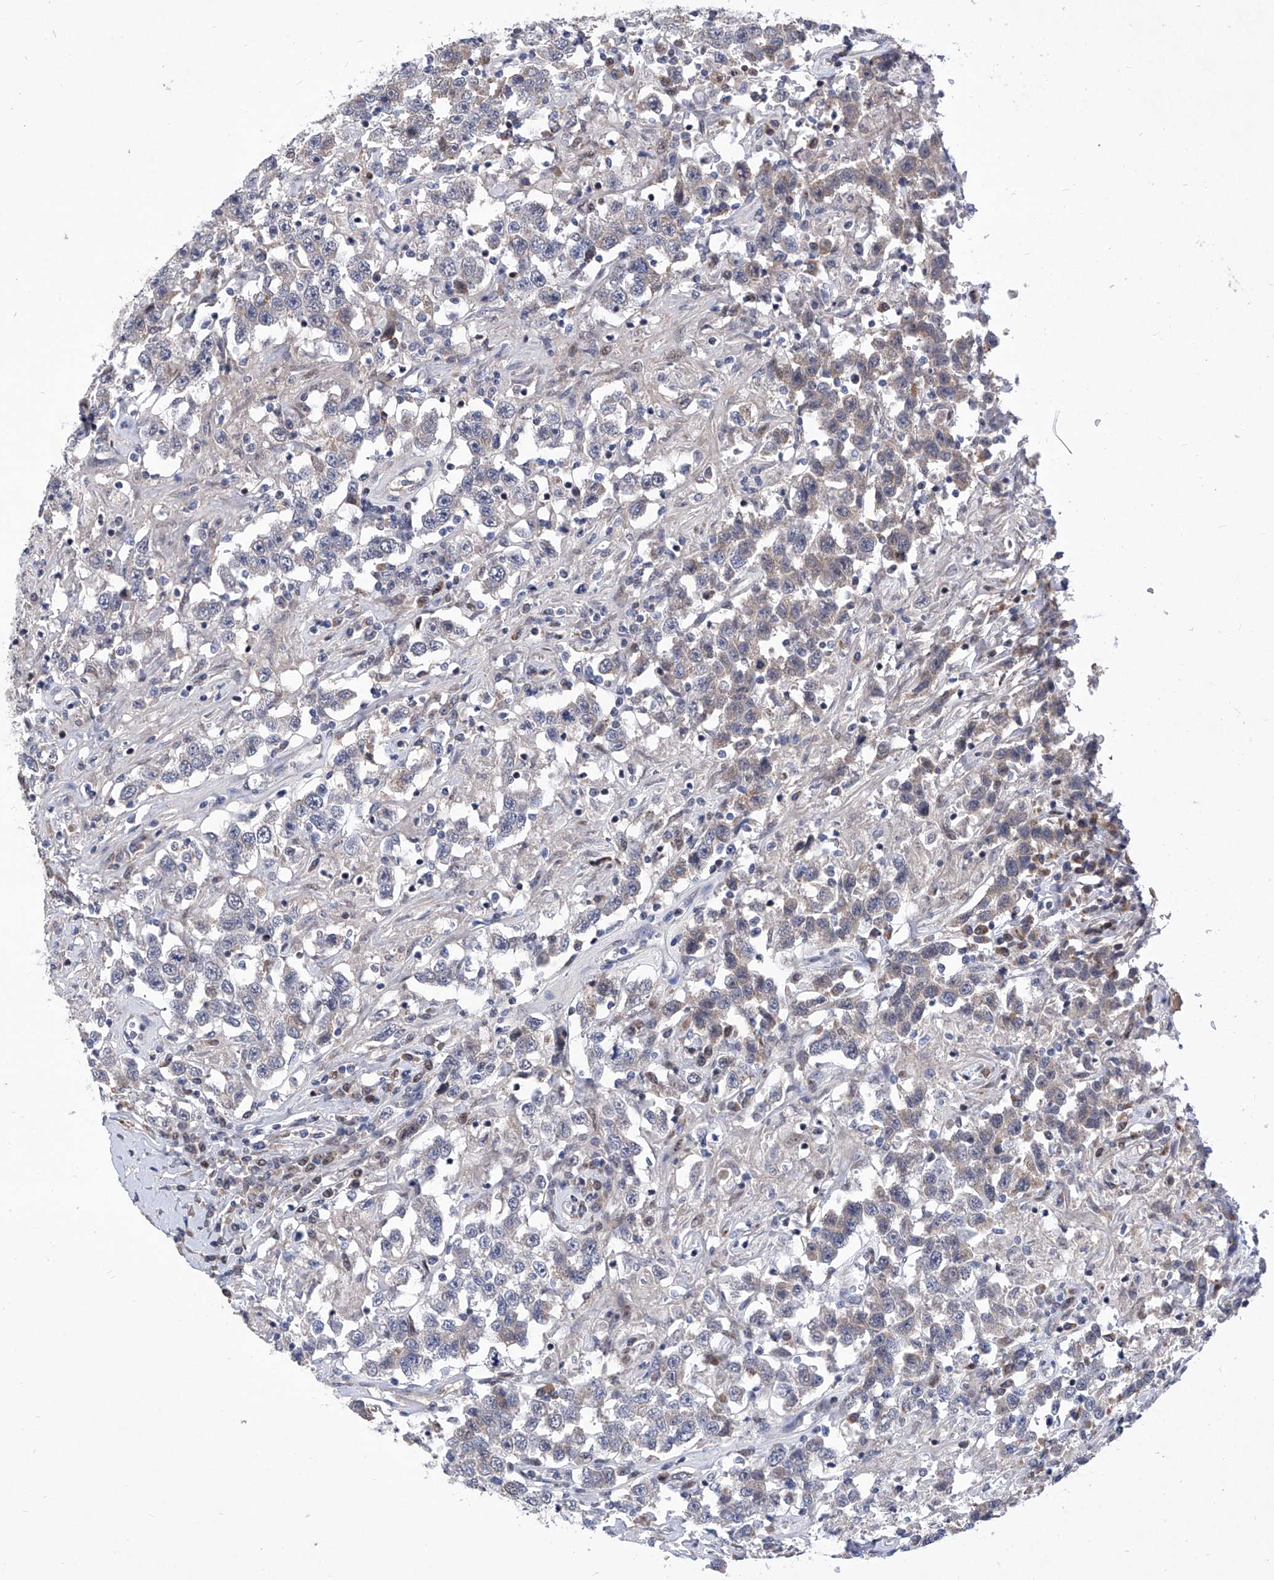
{"staining": {"intensity": "negative", "quantity": "none", "location": "none"}, "tissue": "testis cancer", "cell_type": "Tumor cells", "image_type": "cancer", "snomed": [{"axis": "morphology", "description": "Seminoma, NOS"}, {"axis": "topography", "description": "Testis"}], "caption": "The immunohistochemistry (IHC) photomicrograph has no significant positivity in tumor cells of testis cancer tissue.", "gene": "NUFIP1", "patient": {"sex": "male", "age": 41}}